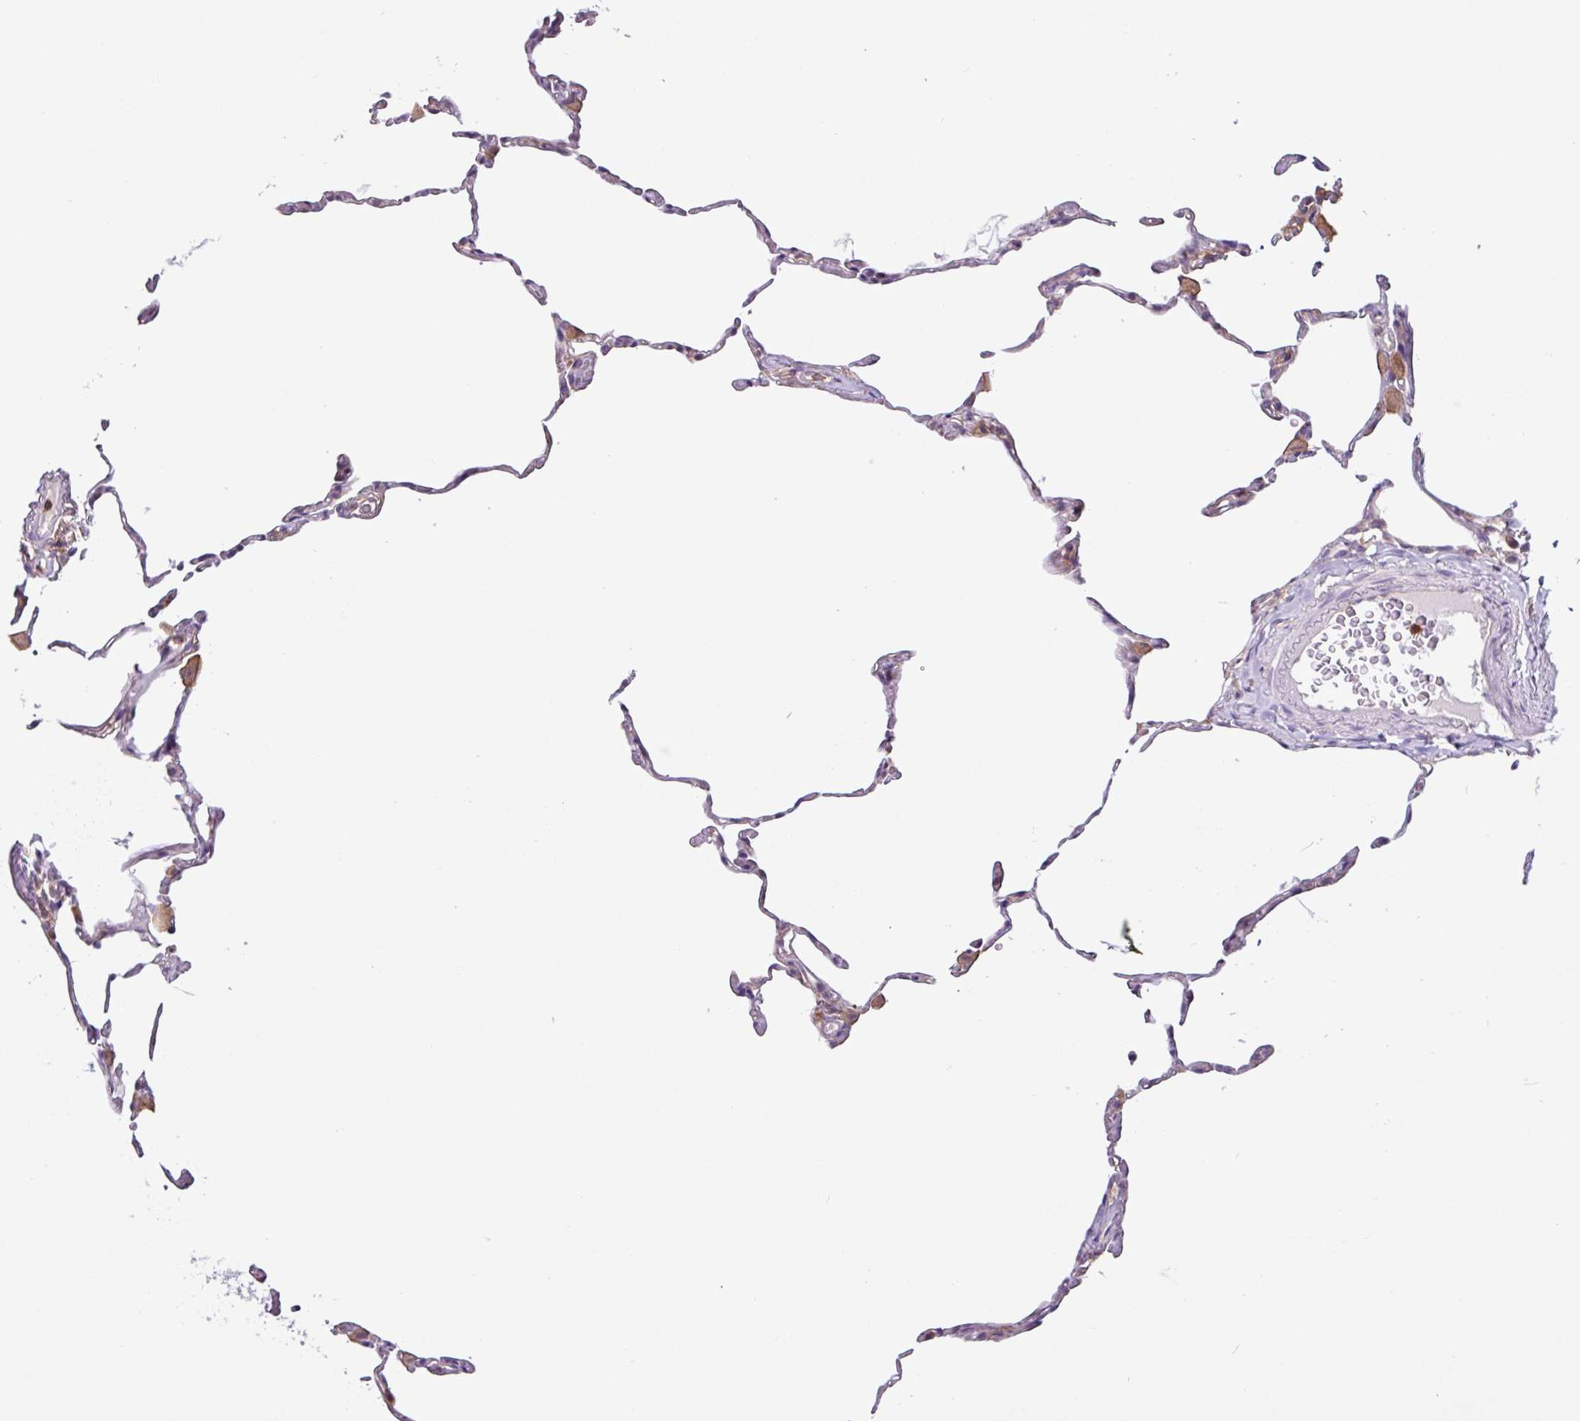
{"staining": {"intensity": "negative", "quantity": "none", "location": "none"}, "tissue": "lung", "cell_type": "Alveolar cells", "image_type": "normal", "snomed": [{"axis": "morphology", "description": "Normal tissue, NOS"}, {"axis": "topography", "description": "Lung"}], "caption": "The IHC photomicrograph has no significant staining in alveolar cells of lung. (Immunohistochemistry, brightfield microscopy, high magnification).", "gene": "ACTR3B", "patient": {"sex": "female", "age": 57}}